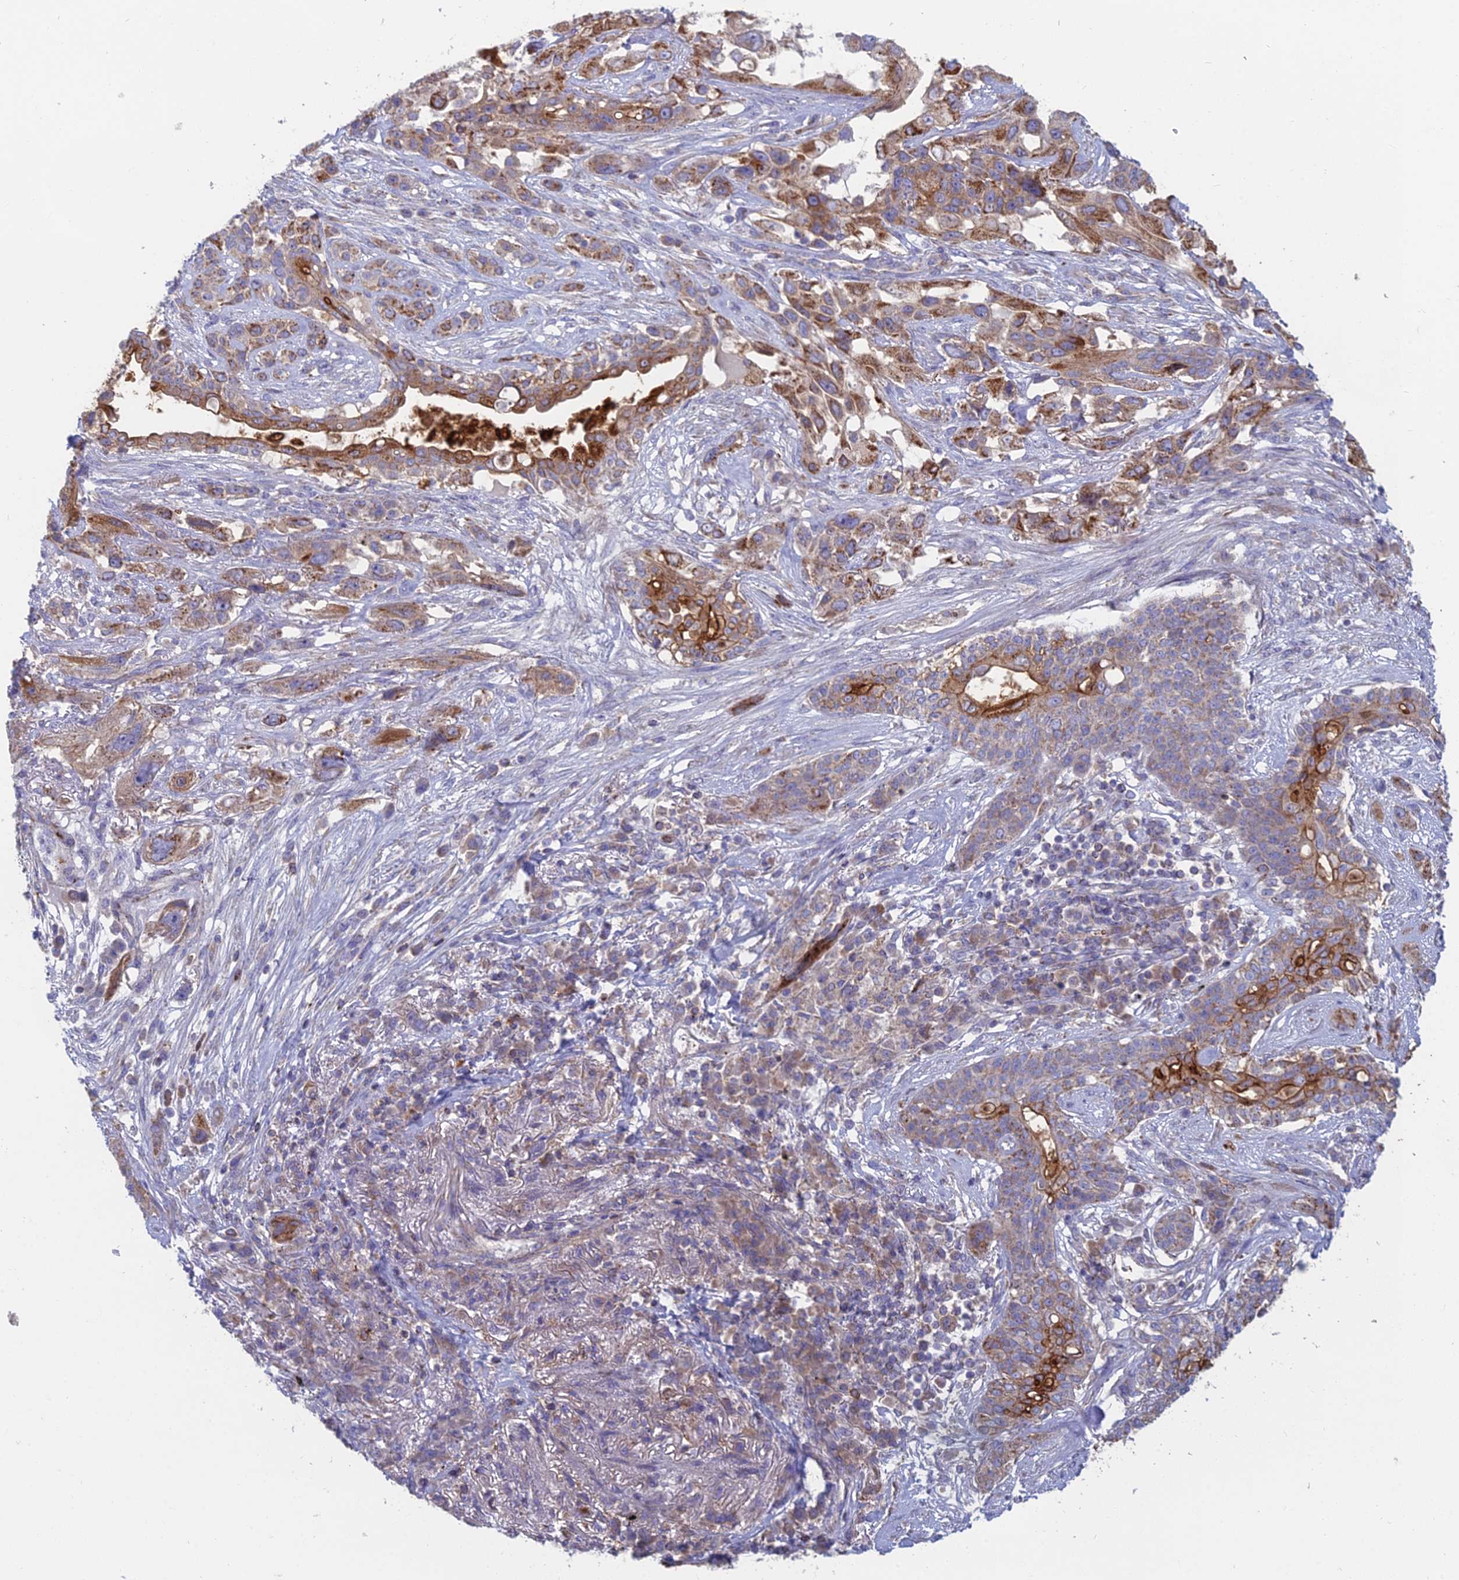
{"staining": {"intensity": "strong", "quantity": "<25%", "location": "cytoplasmic/membranous"}, "tissue": "lung cancer", "cell_type": "Tumor cells", "image_type": "cancer", "snomed": [{"axis": "morphology", "description": "Squamous cell carcinoma, NOS"}, {"axis": "topography", "description": "Lung"}], "caption": "A brown stain shows strong cytoplasmic/membranous positivity of a protein in human squamous cell carcinoma (lung) tumor cells. (brown staining indicates protein expression, while blue staining denotes nuclei).", "gene": "IFTAP", "patient": {"sex": "female", "age": 70}}